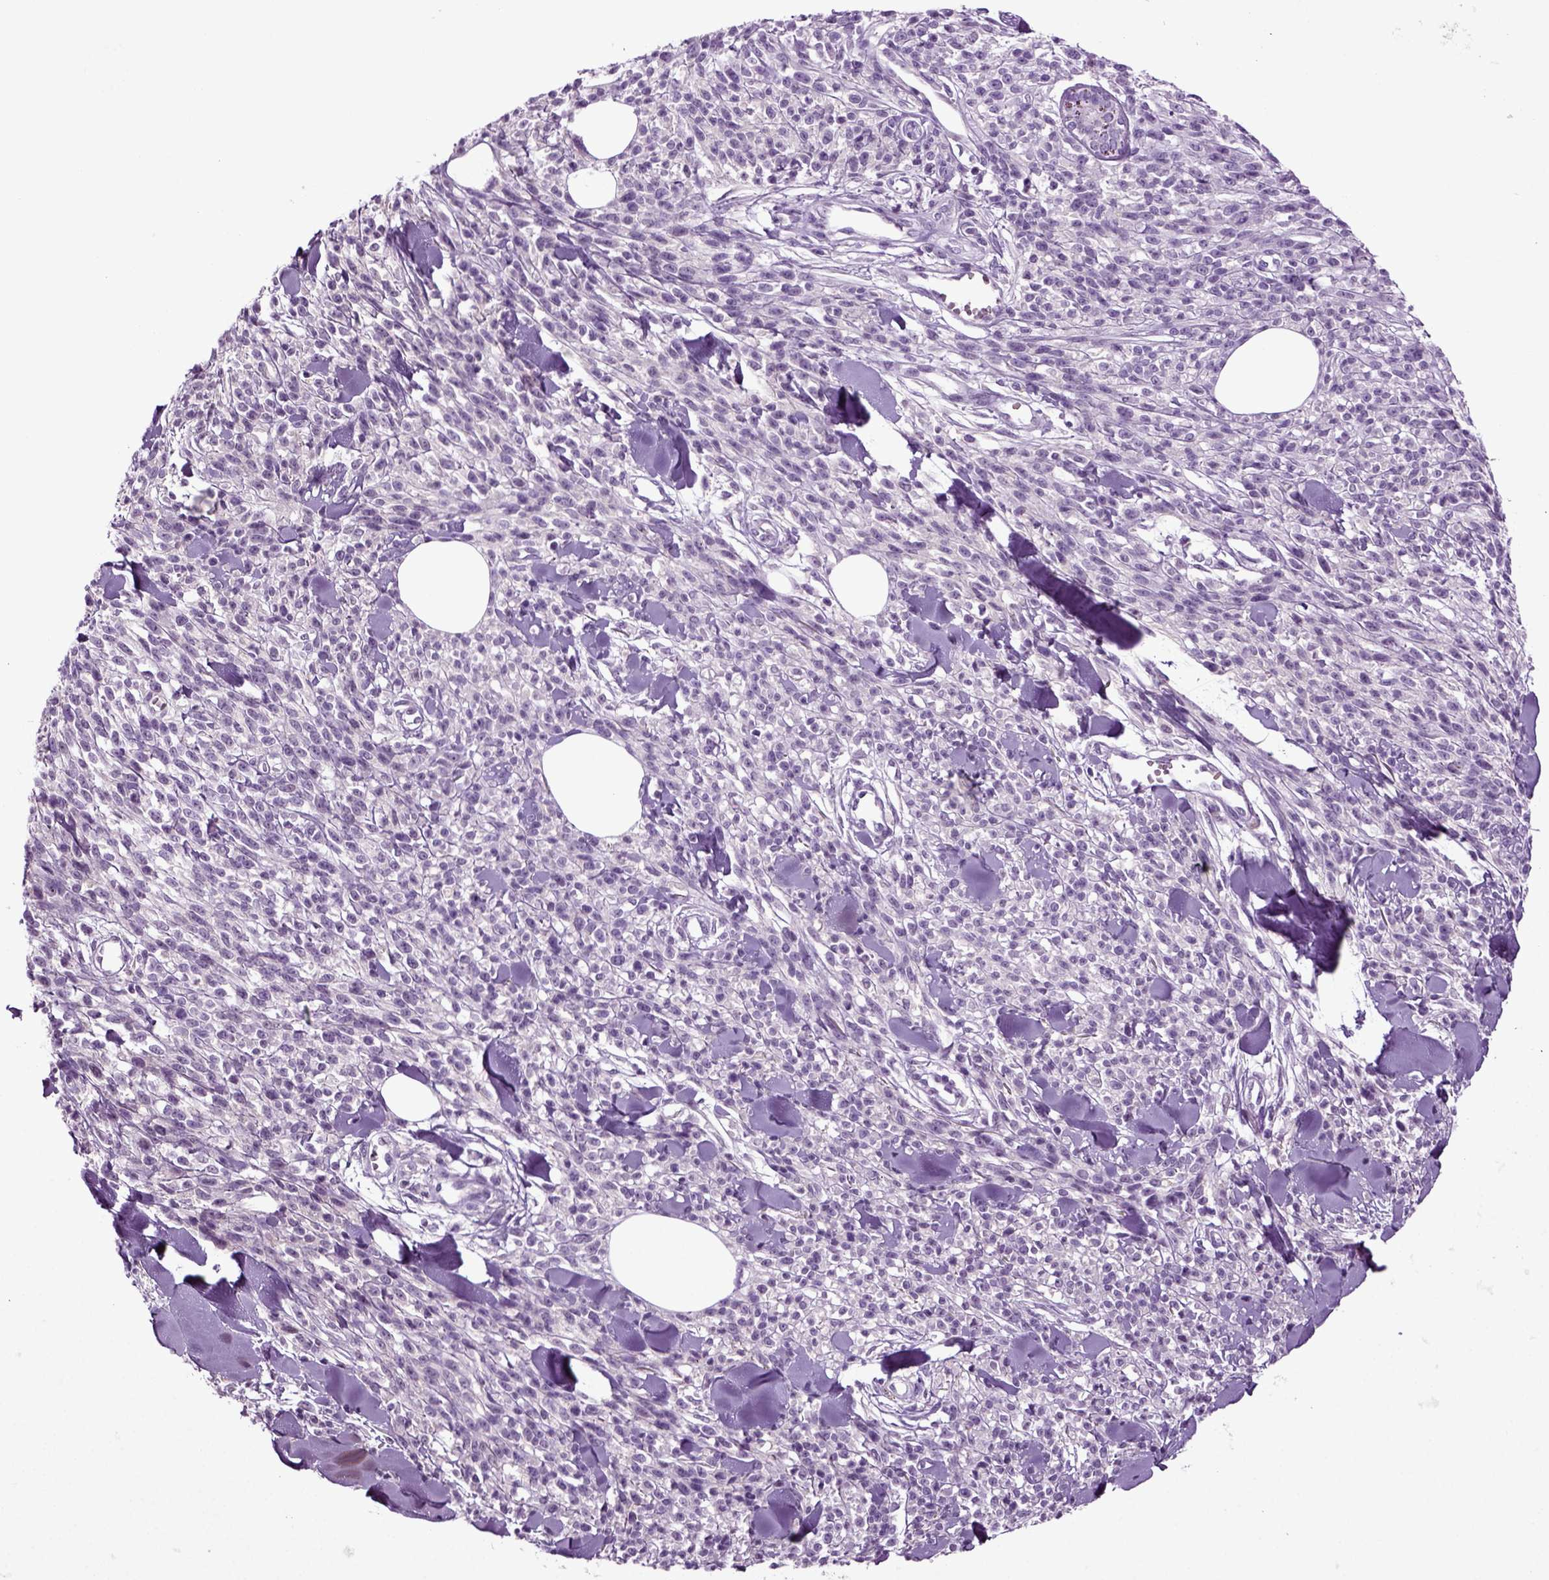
{"staining": {"intensity": "negative", "quantity": "none", "location": "none"}, "tissue": "melanoma", "cell_type": "Tumor cells", "image_type": "cancer", "snomed": [{"axis": "morphology", "description": "Malignant melanoma, NOS"}, {"axis": "topography", "description": "Skin"}, {"axis": "topography", "description": "Skin of trunk"}], "caption": "High power microscopy micrograph of an IHC histopathology image of malignant melanoma, revealing no significant staining in tumor cells.", "gene": "FGF11", "patient": {"sex": "male", "age": 74}}